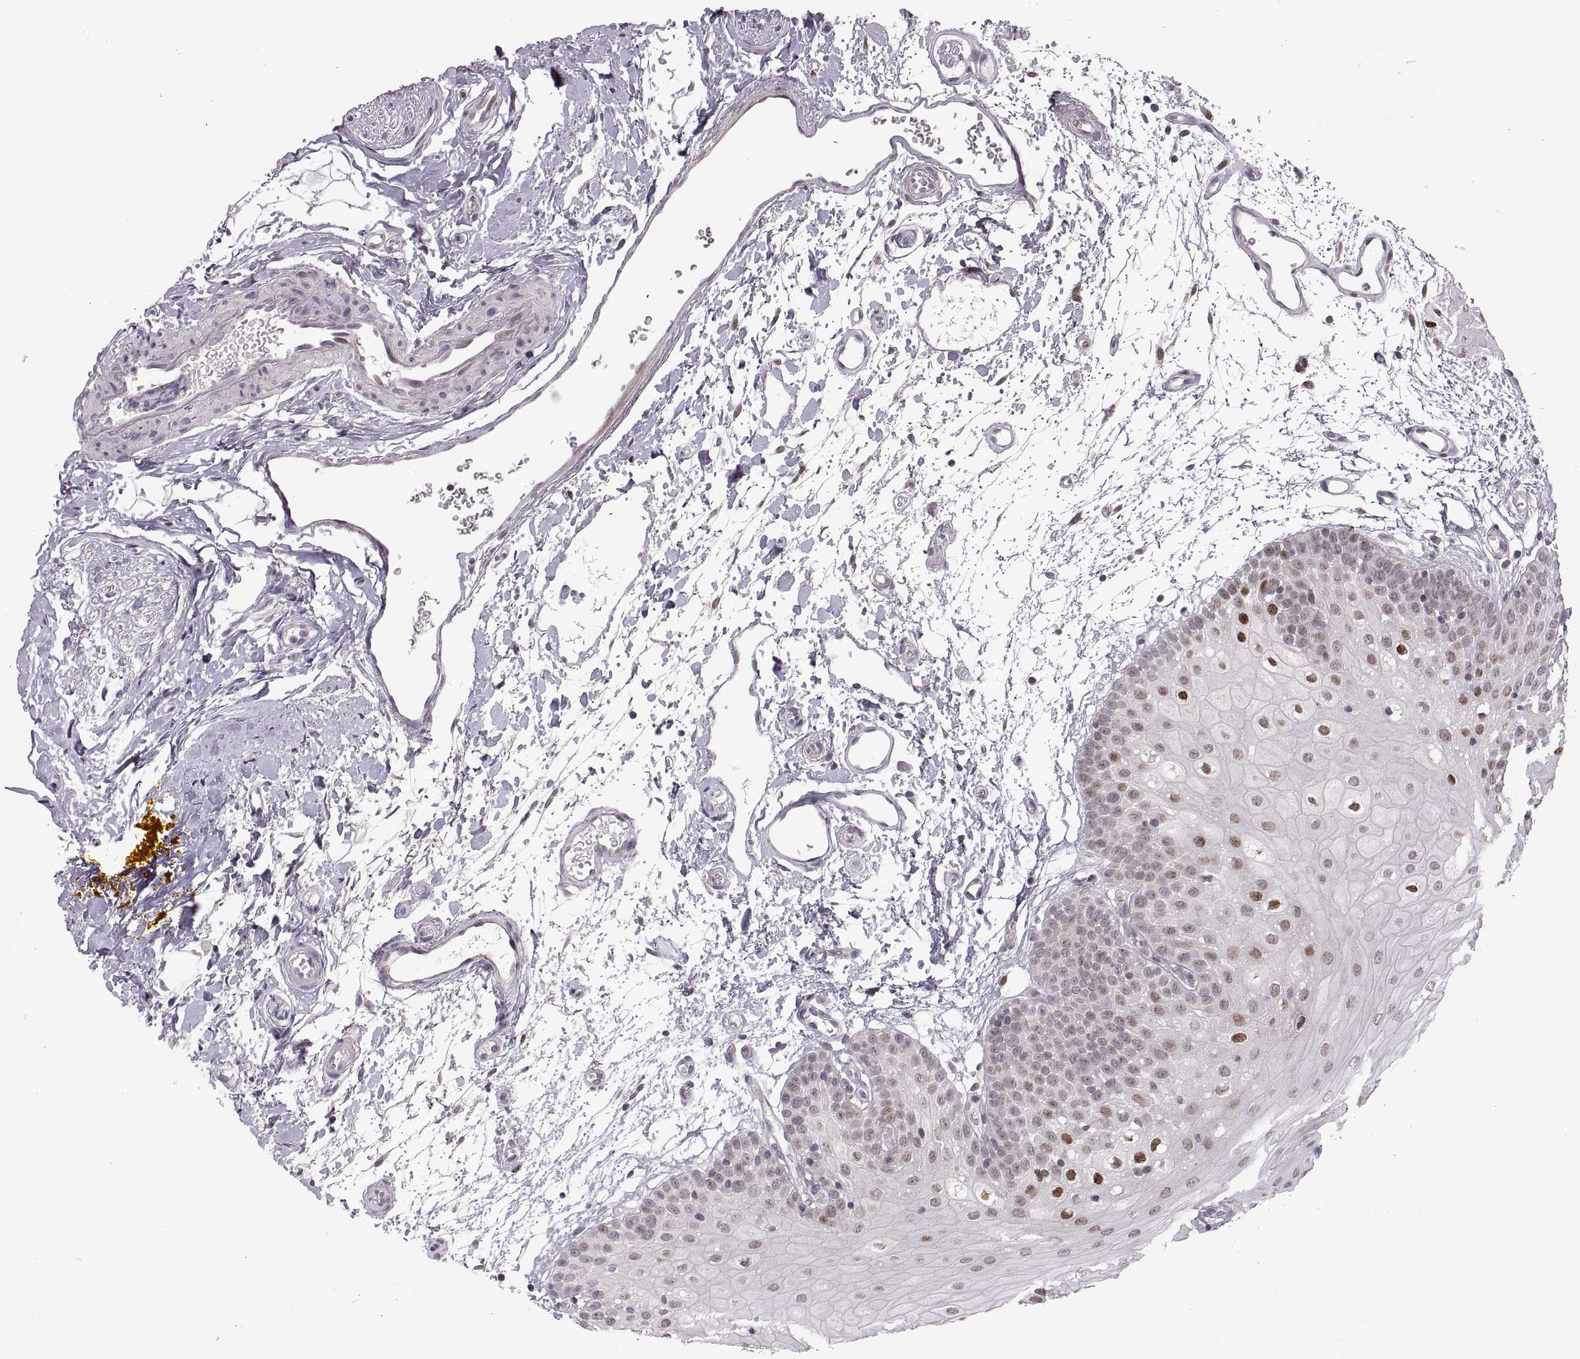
{"staining": {"intensity": "strong", "quantity": "<25%", "location": "nuclear"}, "tissue": "oral mucosa", "cell_type": "Squamous epithelial cells", "image_type": "normal", "snomed": [{"axis": "morphology", "description": "Normal tissue, NOS"}, {"axis": "morphology", "description": "Squamous cell carcinoma, NOS"}, {"axis": "topography", "description": "Oral tissue"}, {"axis": "topography", "description": "Head-Neck"}], "caption": "A medium amount of strong nuclear positivity is identified in about <25% of squamous epithelial cells in unremarkable oral mucosa.", "gene": "SNAI1", "patient": {"sex": "female", "age": 75}}